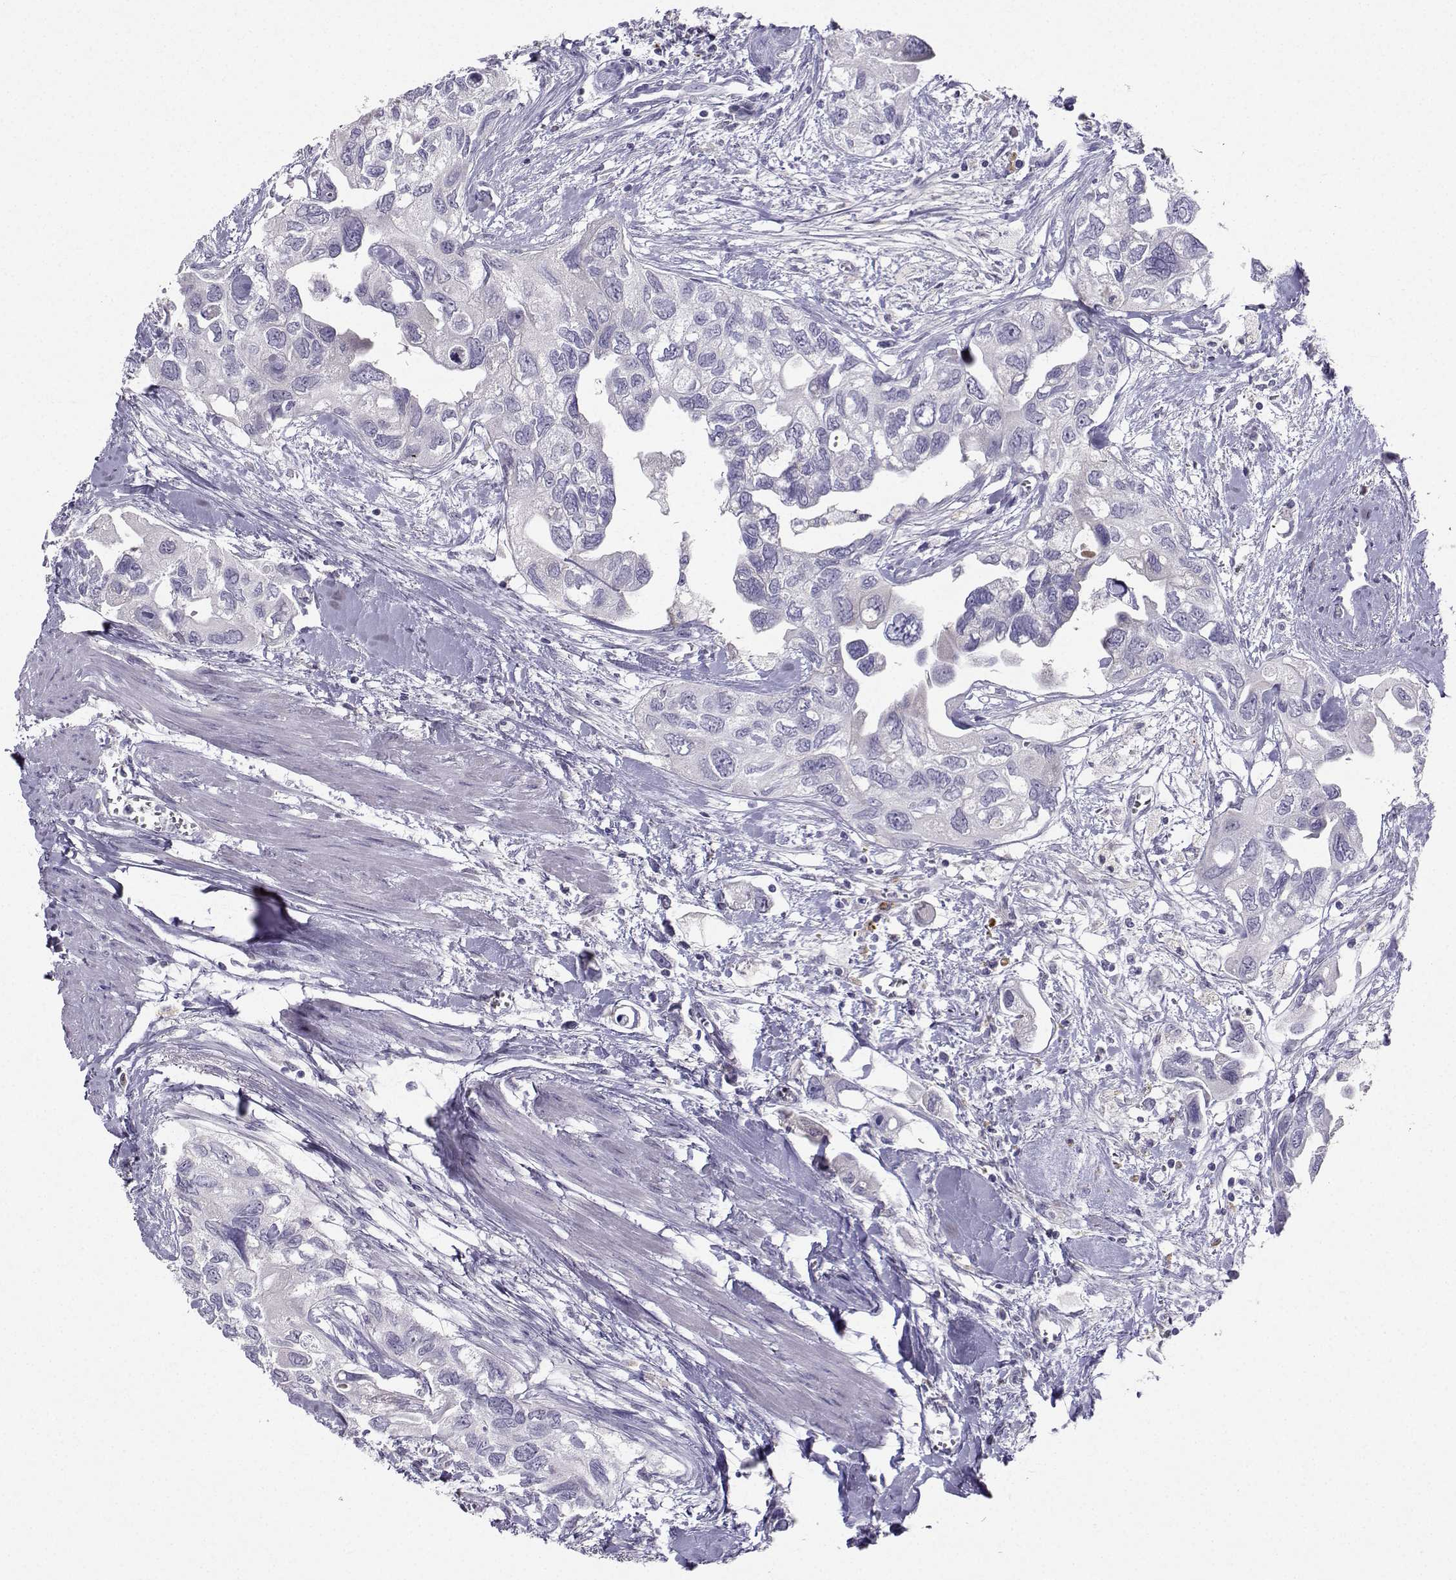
{"staining": {"intensity": "negative", "quantity": "none", "location": "none"}, "tissue": "urothelial cancer", "cell_type": "Tumor cells", "image_type": "cancer", "snomed": [{"axis": "morphology", "description": "Urothelial carcinoma, High grade"}, {"axis": "topography", "description": "Urinary bladder"}], "caption": "This is a image of immunohistochemistry (IHC) staining of urothelial cancer, which shows no positivity in tumor cells.", "gene": "GRIK4", "patient": {"sex": "male", "age": 59}}